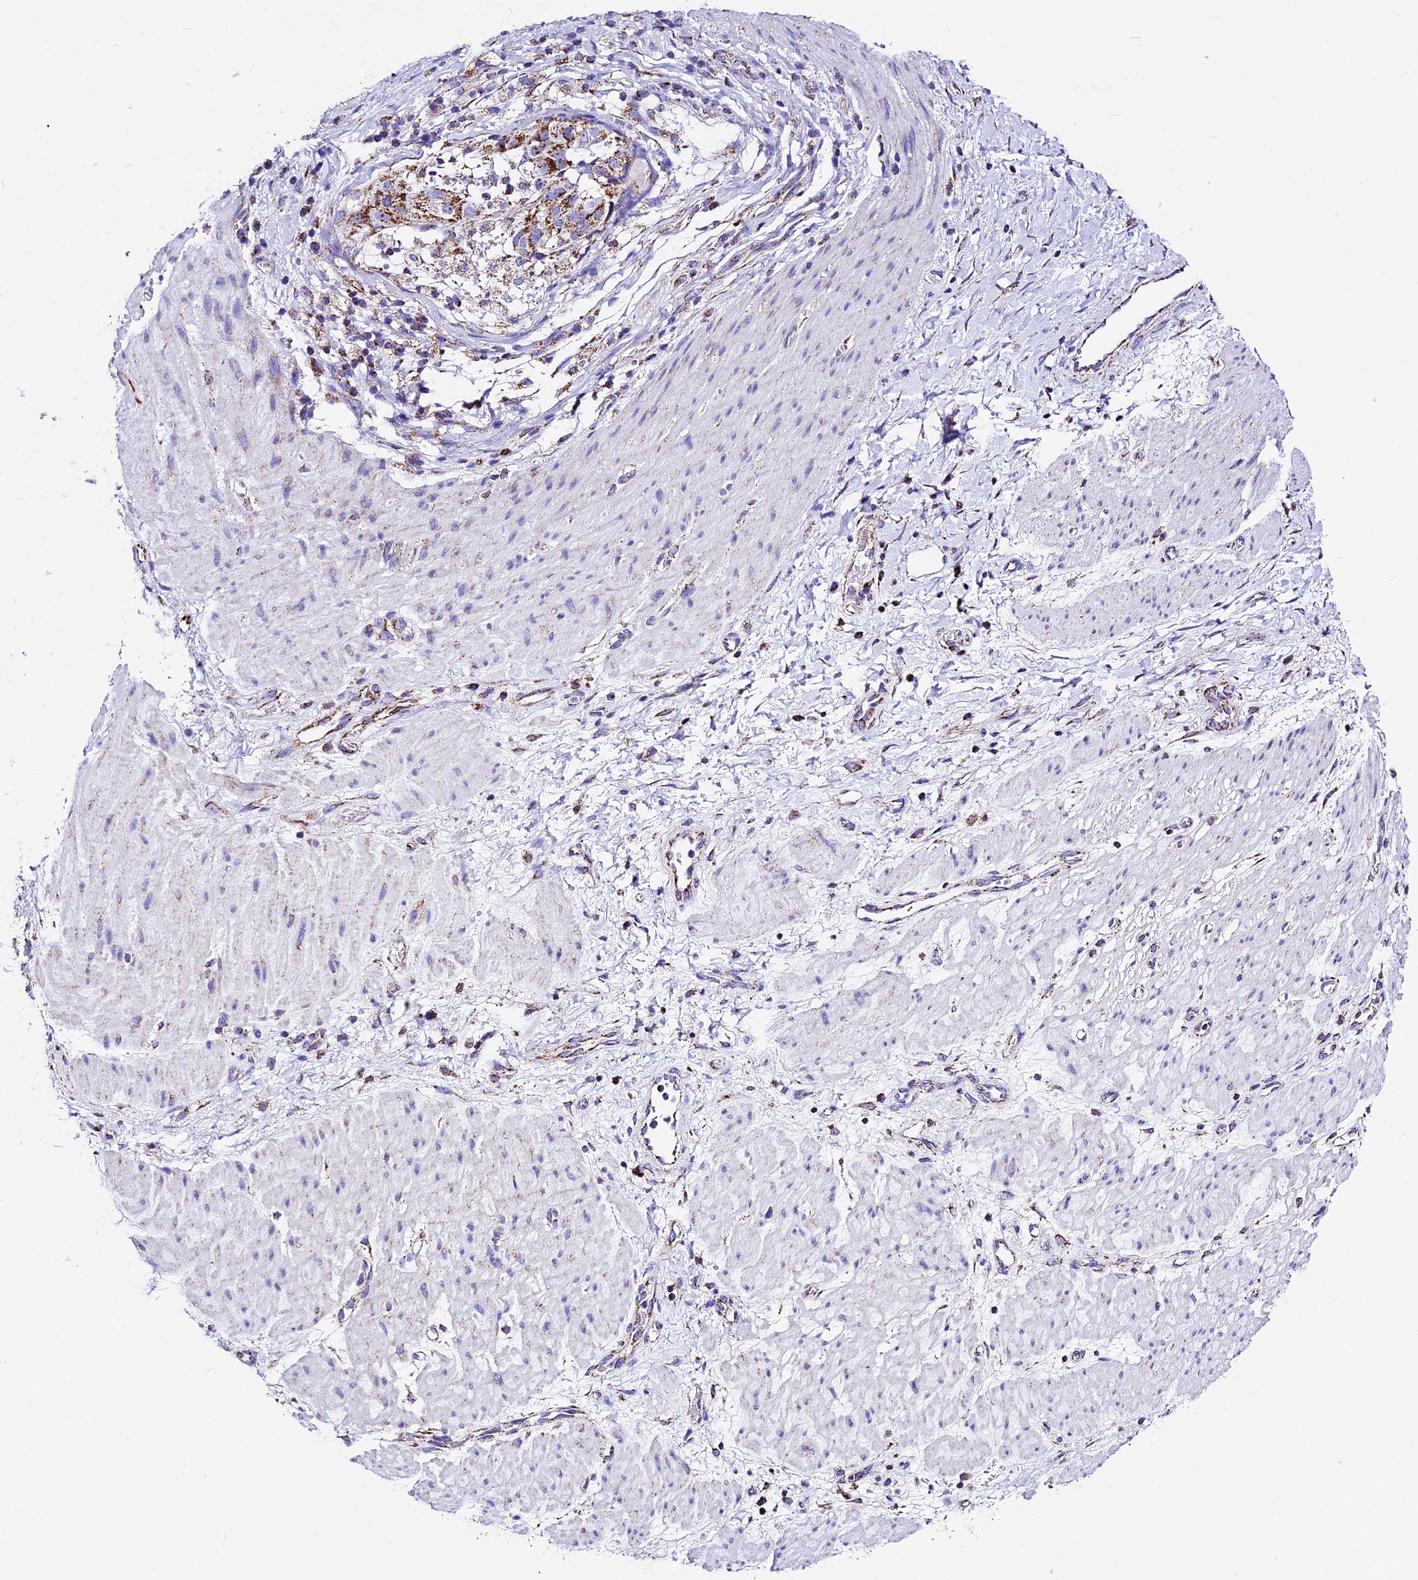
{"staining": {"intensity": "strong", "quantity": ">75%", "location": "cytoplasmic/membranous"}, "tissue": "stomach cancer", "cell_type": "Tumor cells", "image_type": "cancer", "snomed": [{"axis": "morphology", "description": "Adenocarcinoma, NOS"}, {"axis": "topography", "description": "Stomach"}], "caption": "Strong cytoplasmic/membranous positivity is present in about >75% of tumor cells in adenocarcinoma (stomach). (DAB (3,3'-diaminobenzidine) IHC, brown staining for protein, blue staining for nuclei).", "gene": "DCAF5", "patient": {"sex": "male", "age": 48}}